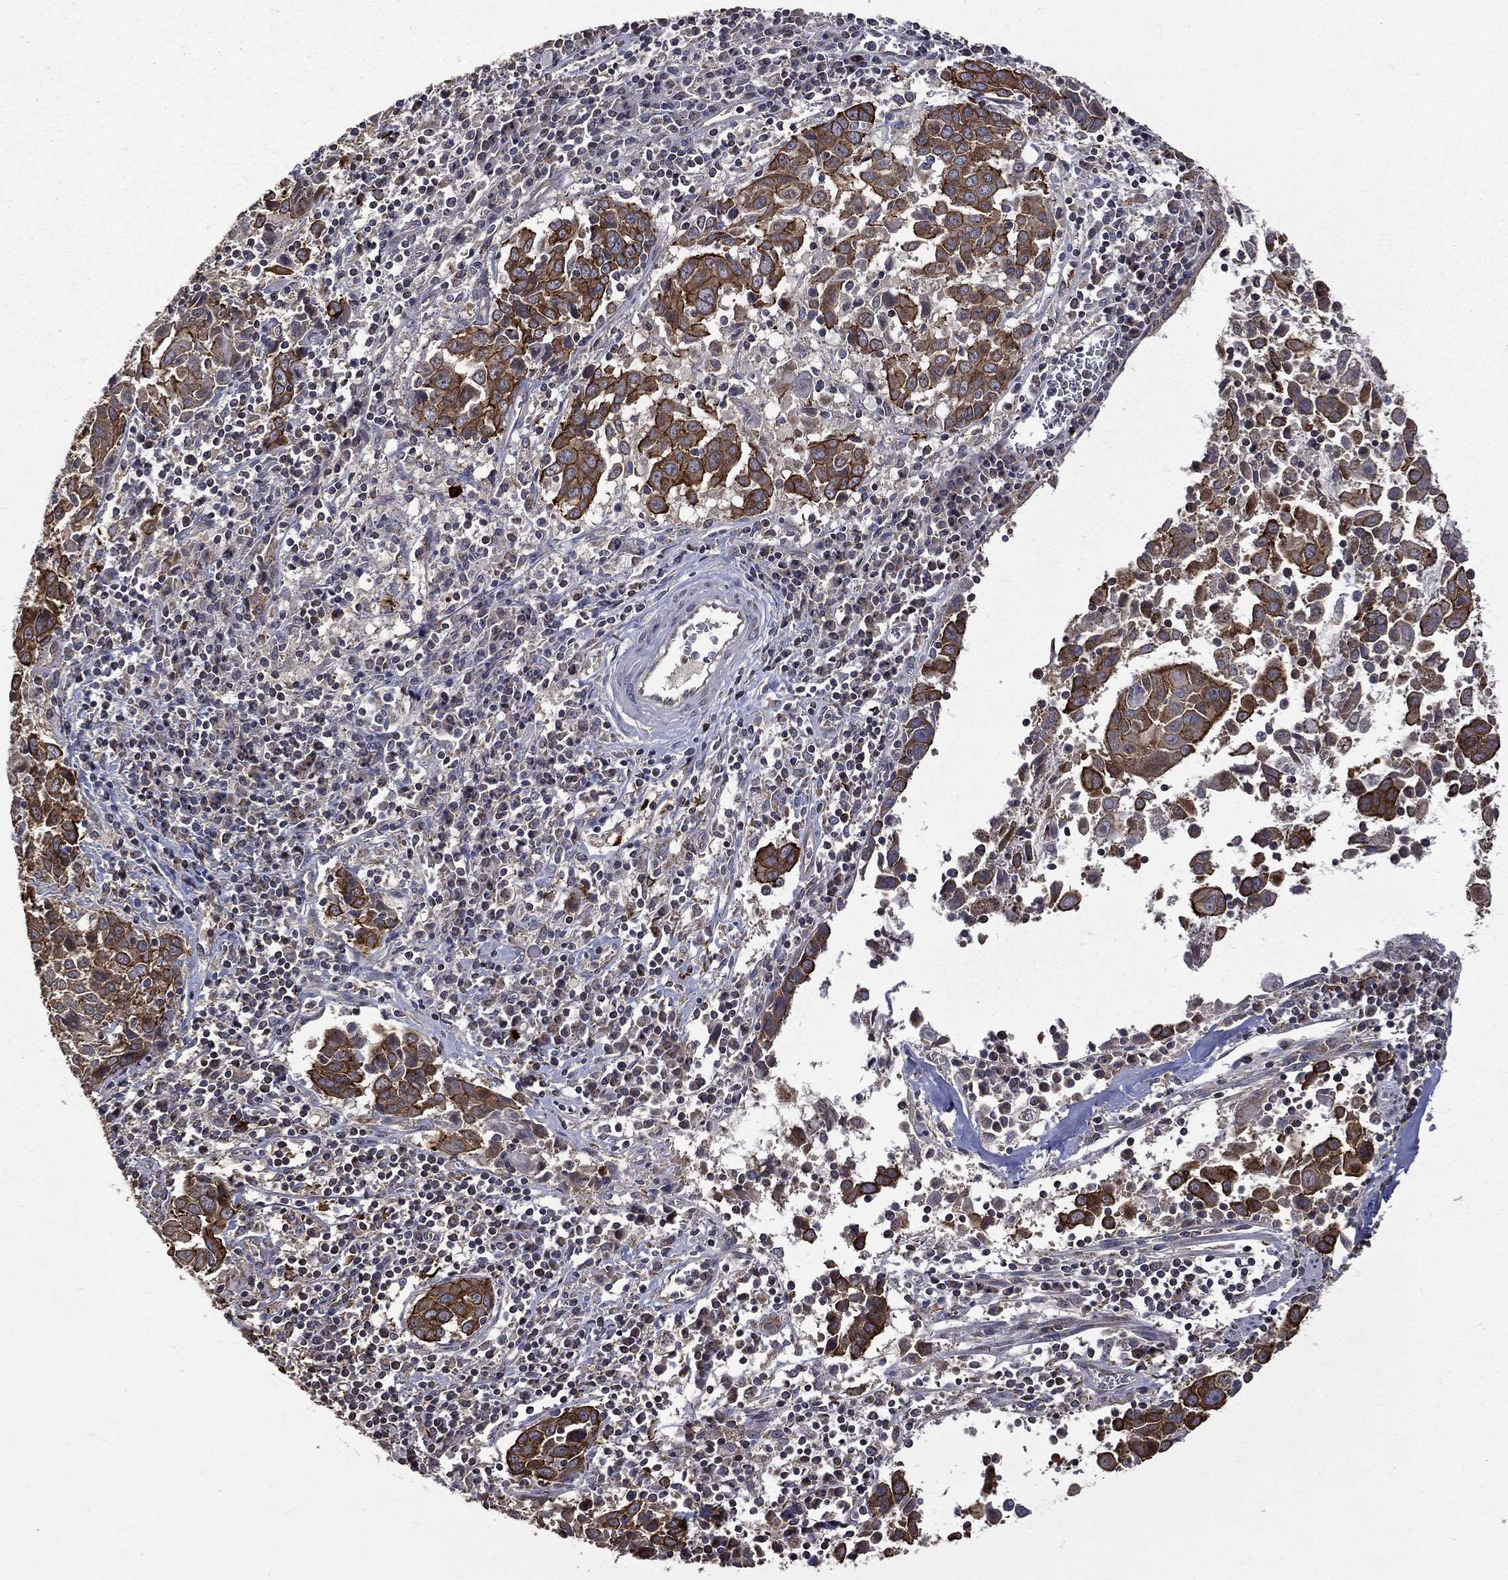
{"staining": {"intensity": "strong", "quantity": ">75%", "location": "cytoplasmic/membranous"}, "tissue": "lung cancer", "cell_type": "Tumor cells", "image_type": "cancer", "snomed": [{"axis": "morphology", "description": "Squamous cell carcinoma, NOS"}, {"axis": "topography", "description": "Lung"}], "caption": "An immunohistochemistry image of tumor tissue is shown. Protein staining in brown shows strong cytoplasmic/membranous positivity in squamous cell carcinoma (lung) within tumor cells.", "gene": "RPGR", "patient": {"sex": "male", "age": 57}}